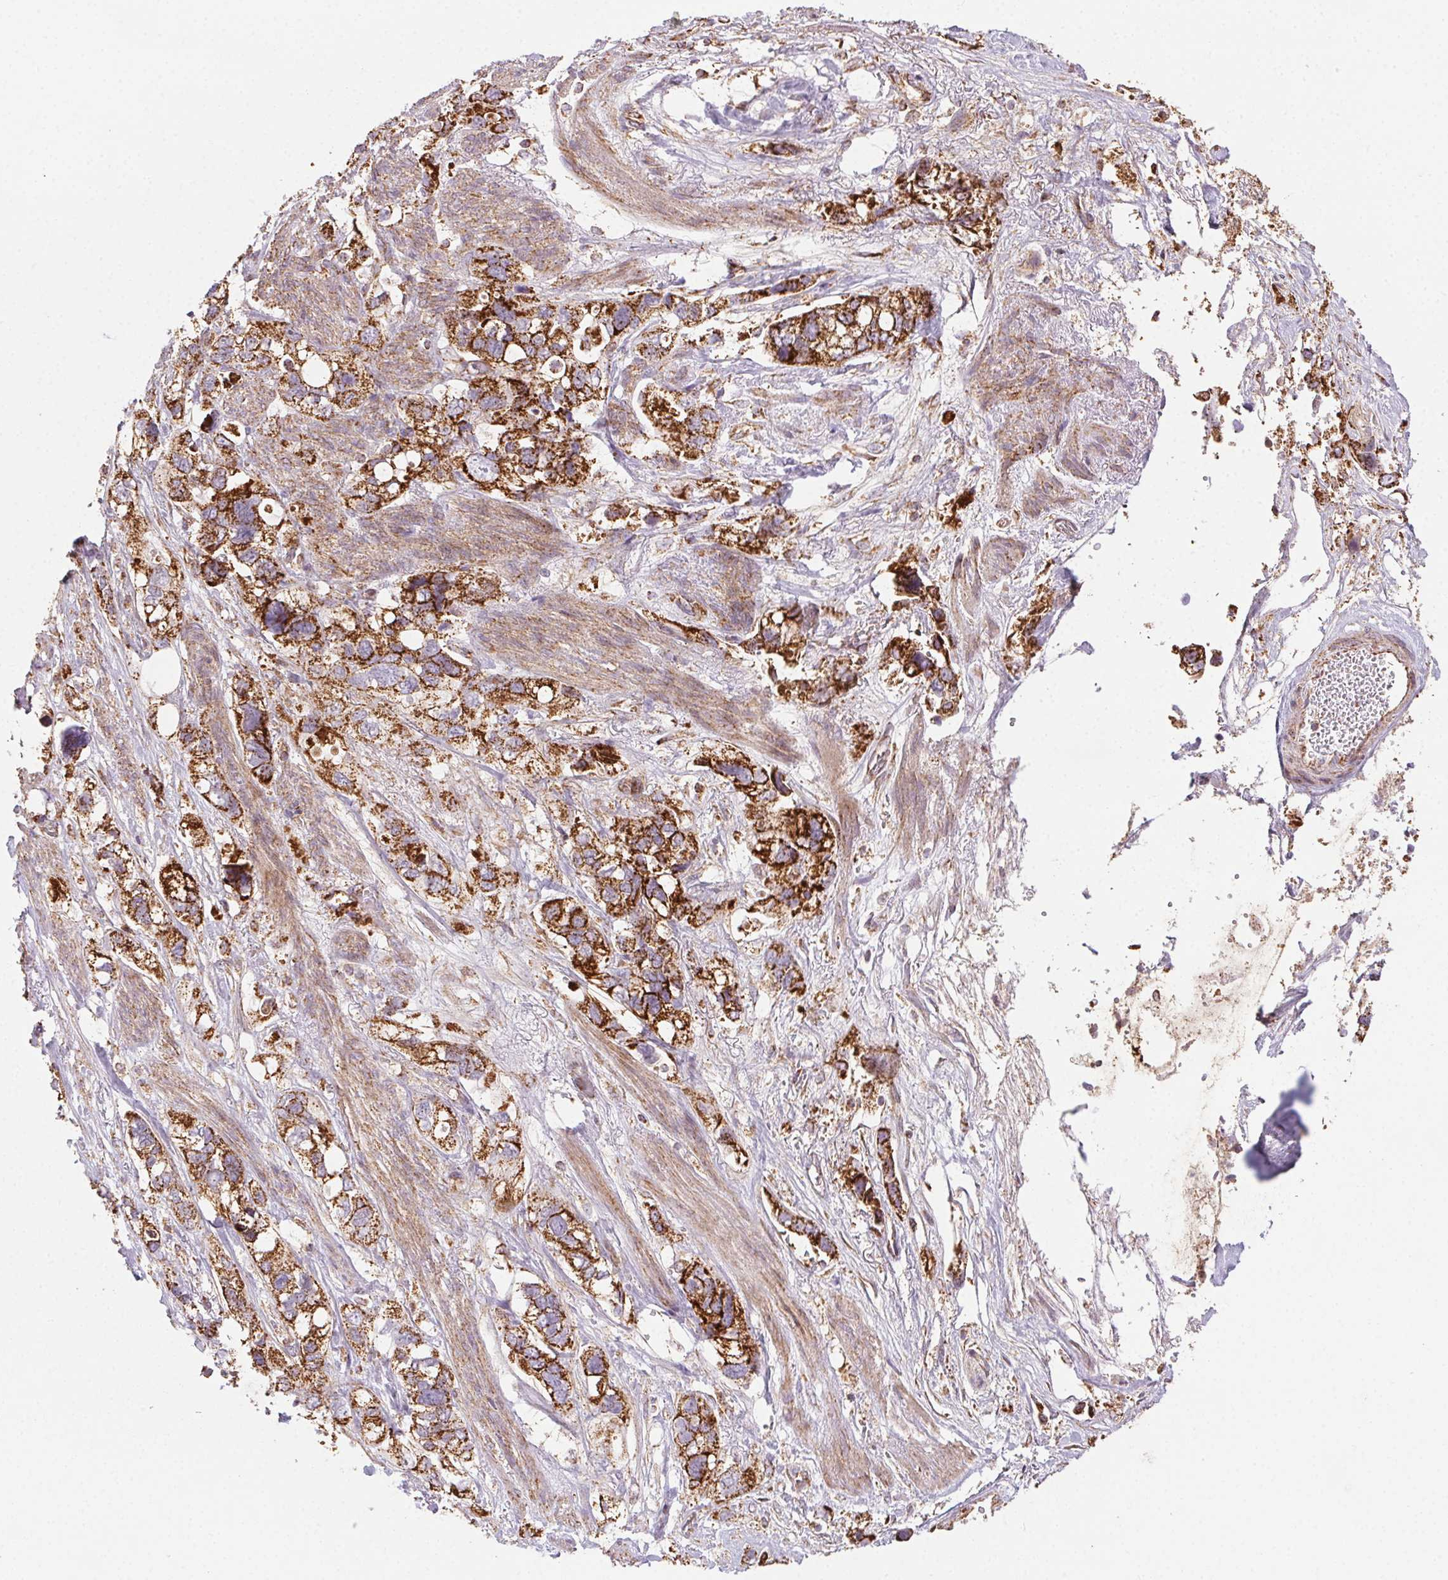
{"staining": {"intensity": "strong", "quantity": ">75%", "location": "cytoplasmic/membranous"}, "tissue": "stomach cancer", "cell_type": "Tumor cells", "image_type": "cancer", "snomed": [{"axis": "morphology", "description": "Adenocarcinoma, NOS"}, {"axis": "topography", "description": "Stomach, upper"}], "caption": "The immunohistochemical stain shows strong cytoplasmic/membranous expression in tumor cells of stomach cancer tissue.", "gene": "CLPB", "patient": {"sex": "female", "age": 81}}